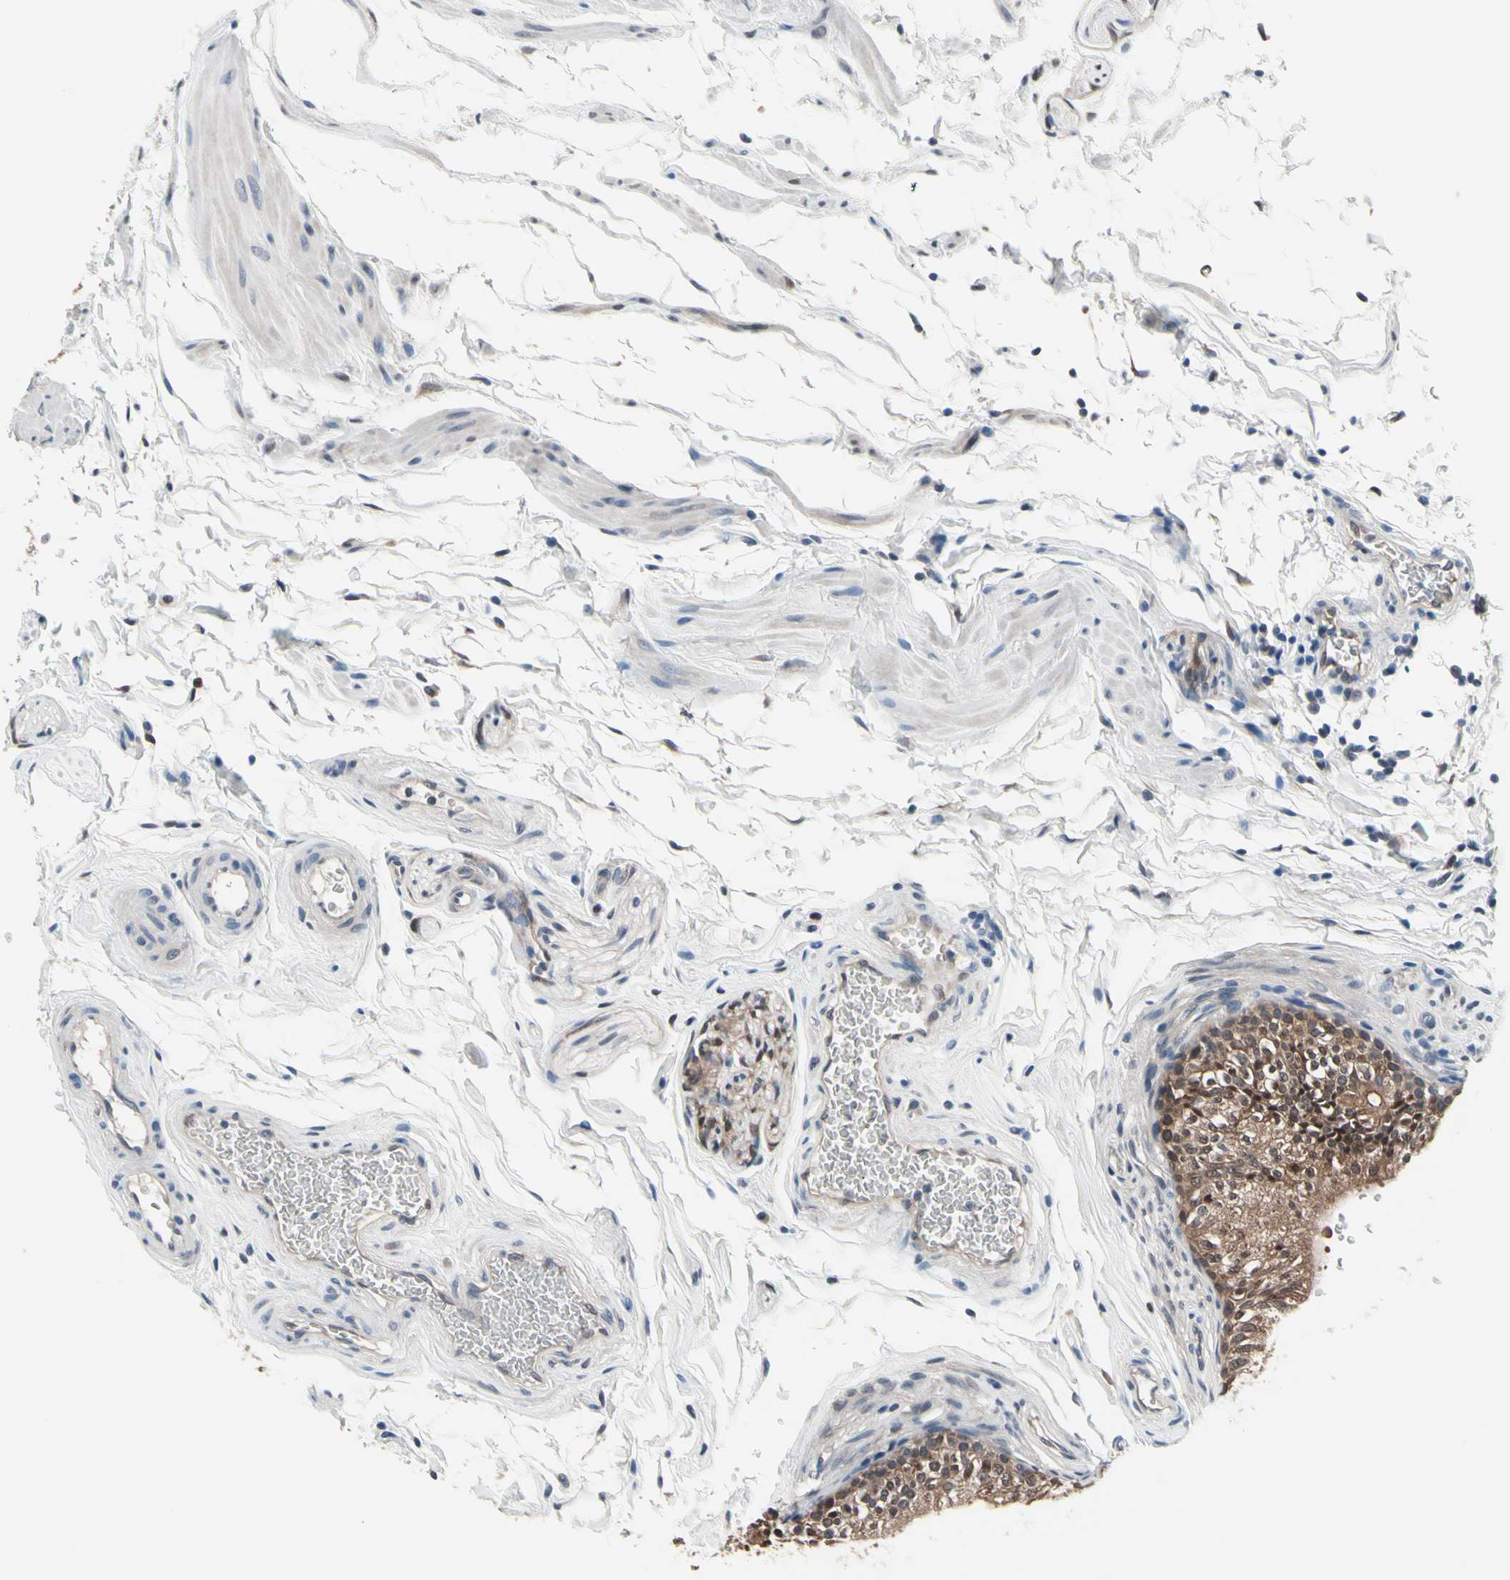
{"staining": {"intensity": "moderate", "quantity": ">75%", "location": "cytoplasmic/membranous,nuclear"}, "tissue": "epididymis", "cell_type": "Glandular cells", "image_type": "normal", "snomed": [{"axis": "morphology", "description": "Normal tissue, NOS"}, {"axis": "topography", "description": "Testis"}, {"axis": "topography", "description": "Epididymis"}], "caption": "IHC of benign human epididymis exhibits medium levels of moderate cytoplasmic/membranous,nuclear staining in approximately >75% of glandular cells.", "gene": "PRDX6", "patient": {"sex": "male", "age": 36}}